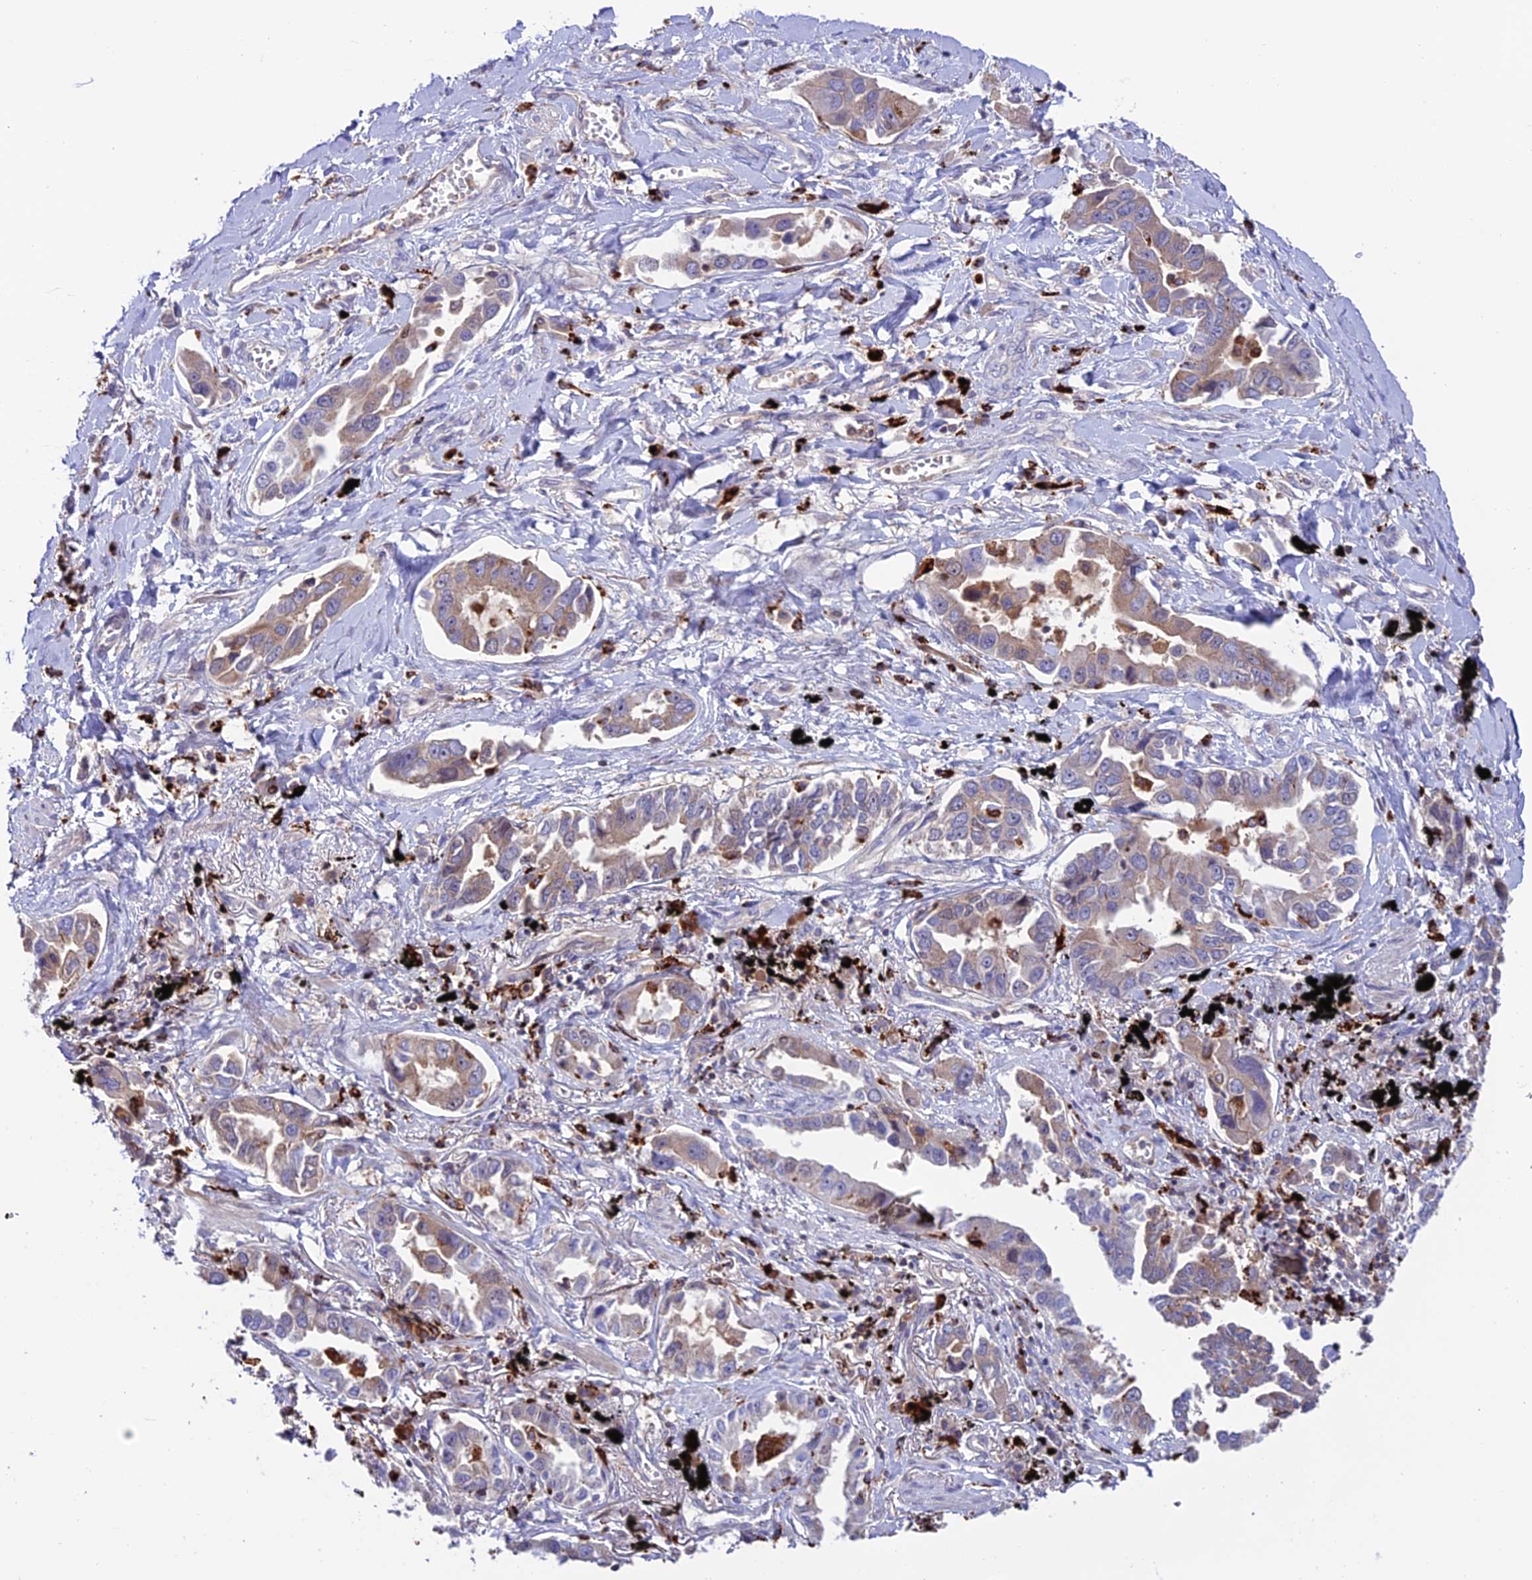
{"staining": {"intensity": "weak", "quantity": "<25%", "location": "cytoplasmic/membranous"}, "tissue": "lung cancer", "cell_type": "Tumor cells", "image_type": "cancer", "snomed": [{"axis": "morphology", "description": "Adenocarcinoma, NOS"}, {"axis": "topography", "description": "Lung"}], "caption": "Lung cancer was stained to show a protein in brown. There is no significant positivity in tumor cells. The staining was performed using DAB (3,3'-diaminobenzidine) to visualize the protein expression in brown, while the nuclei were stained in blue with hematoxylin (Magnification: 20x).", "gene": "ARHGEF18", "patient": {"sex": "male", "age": 67}}